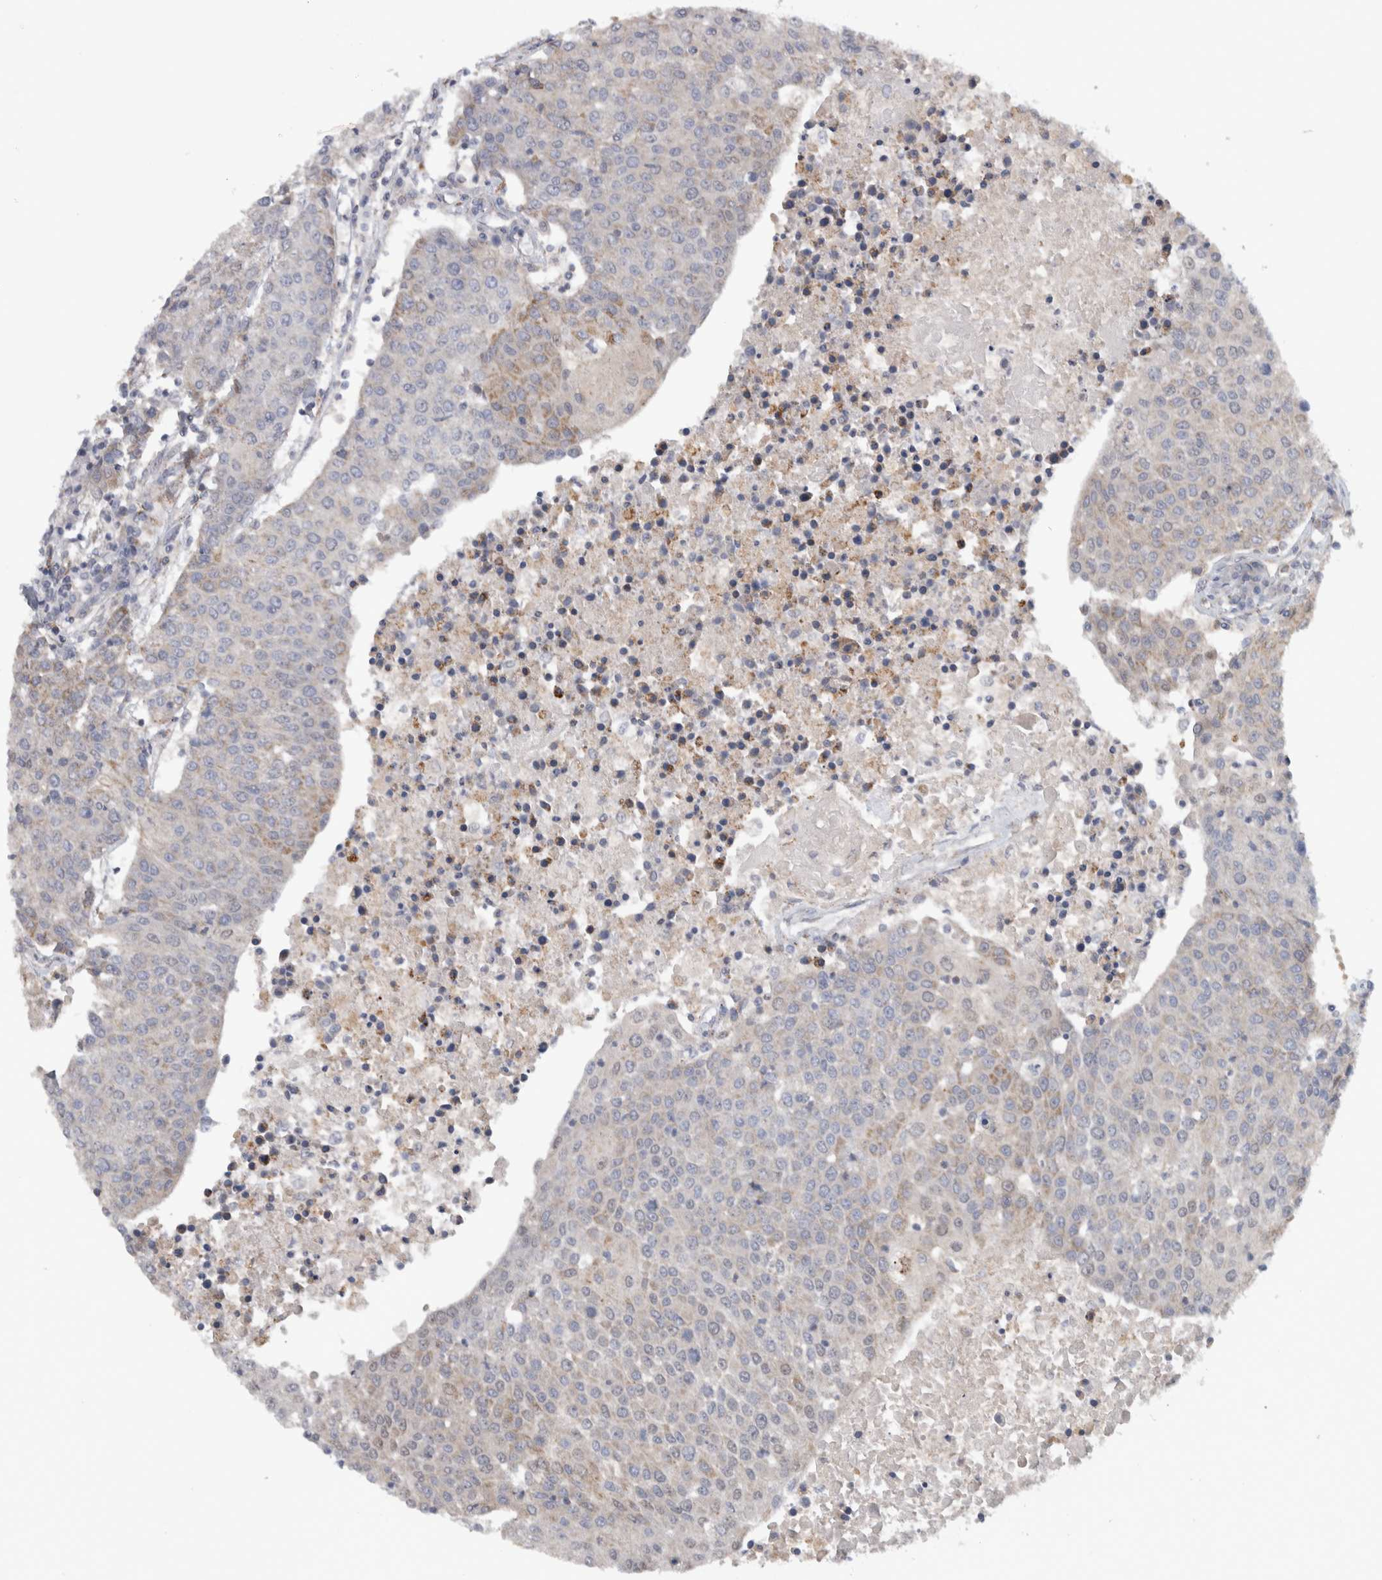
{"staining": {"intensity": "weak", "quantity": "<25%", "location": "cytoplasmic/membranous"}, "tissue": "urothelial cancer", "cell_type": "Tumor cells", "image_type": "cancer", "snomed": [{"axis": "morphology", "description": "Urothelial carcinoma, High grade"}, {"axis": "topography", "description": "Urinary bladder"}], "caption": "IHC micrograph of neoplastic tissue: human urothelial cancer stained with DAB shows no significant protein expression in tumor cells.", "gene": "RAB18", "patient": {"sex": "female", "age": 85}}